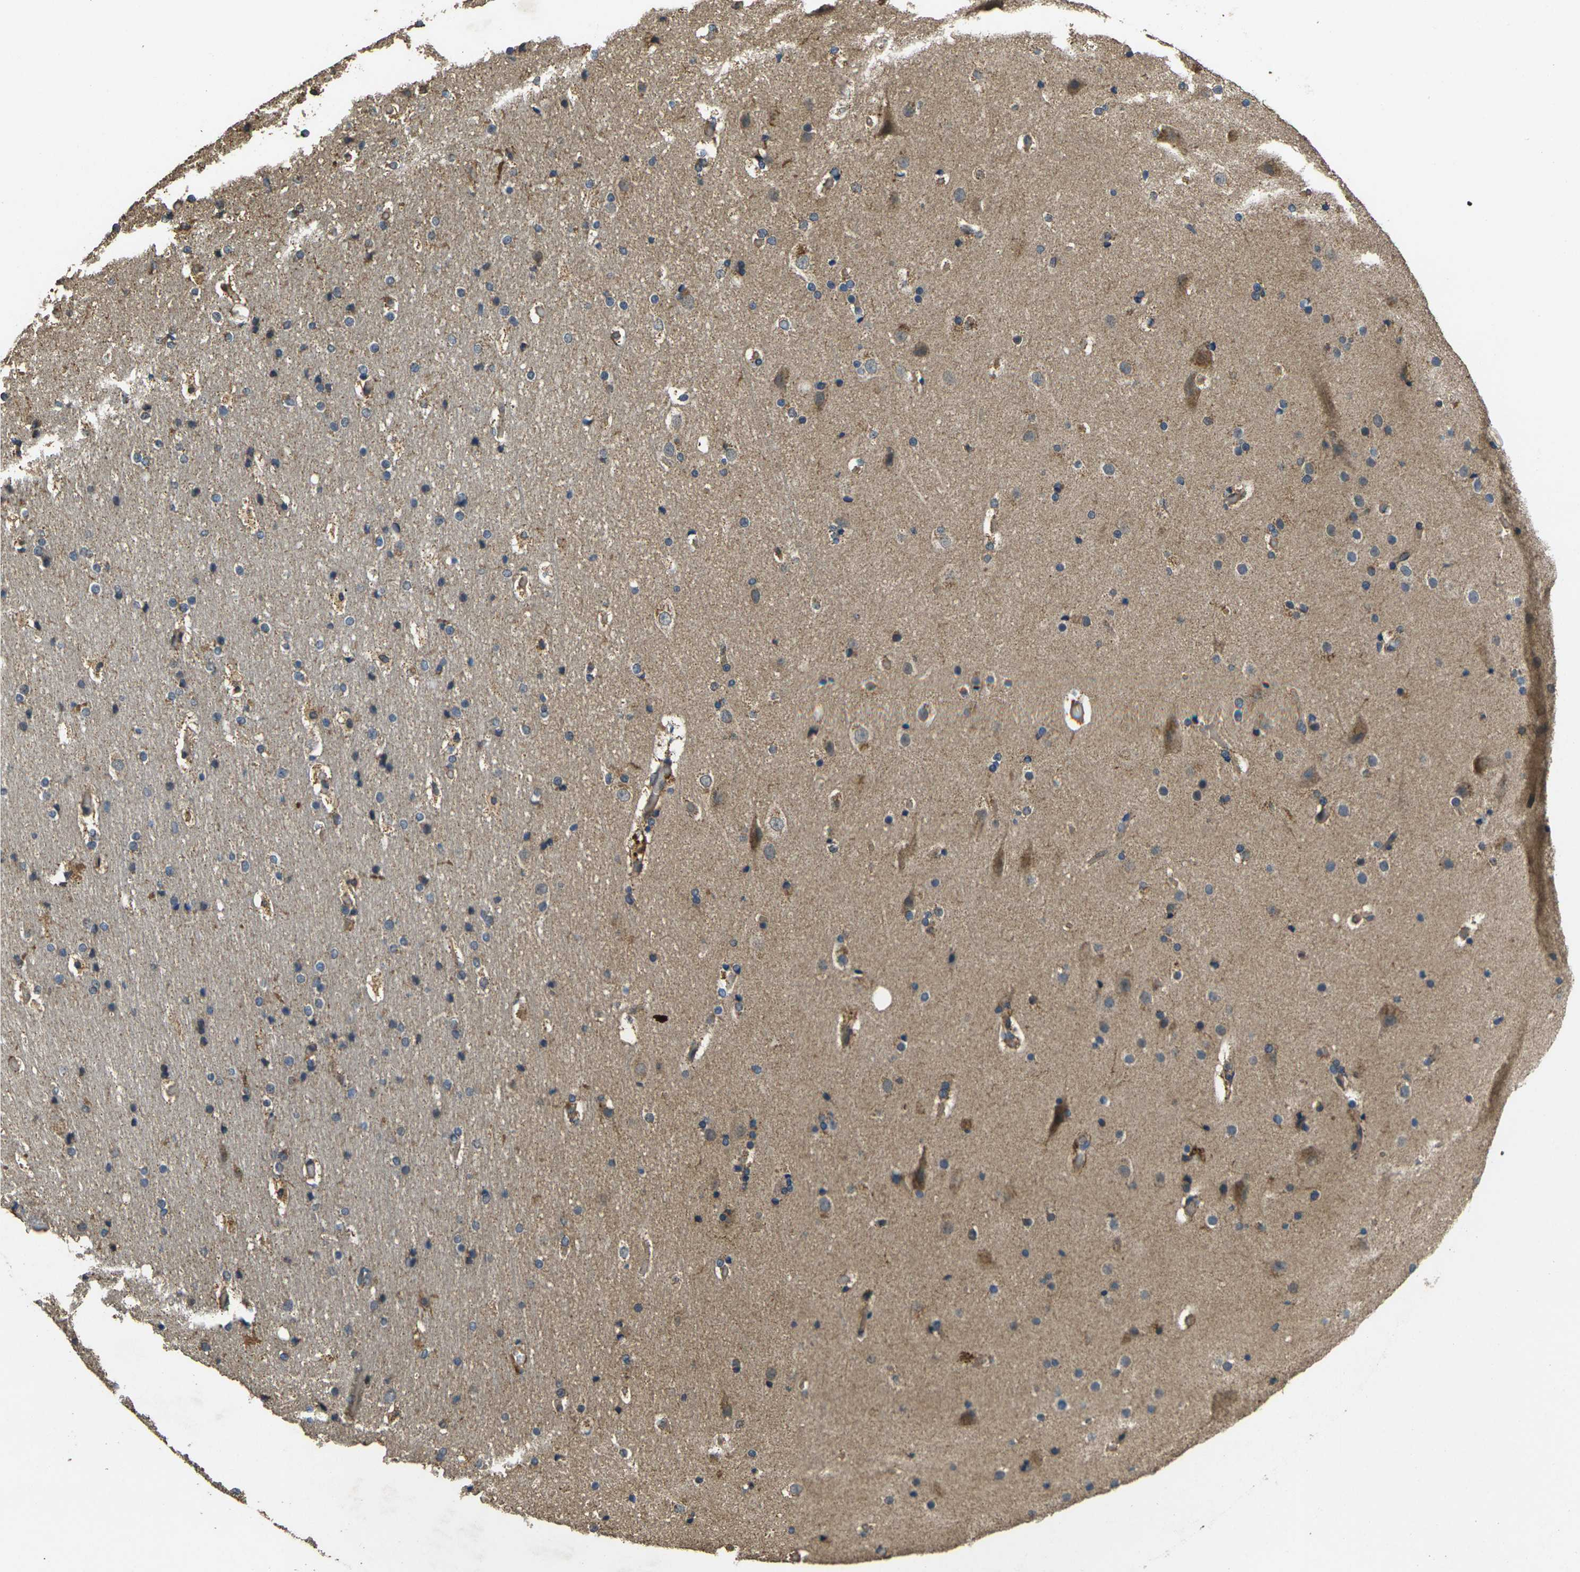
{"staining": {"intensity": "moderate", "quantity": ">75%", "location": "cytoplasmic/membranous"}, "tissue": "cerebral cortex", "cell_type": "Endothelial cells", "image_type": "normal", "snomed": [{"axis": "morphology", "description": "Normal tissue, NOS"}, {"axis": "topography", "description": "Cerebral cortex"}], "caption": "High-power microscopy captured an immunohistochemistry histopathology image of normal cerebral cortex, revealing moderate cytoplasmic/membranous positivity in approximately >75% of endothelial cells.", "gene": "MAPK11", "patient": {"sex": "male", "age": 57}}